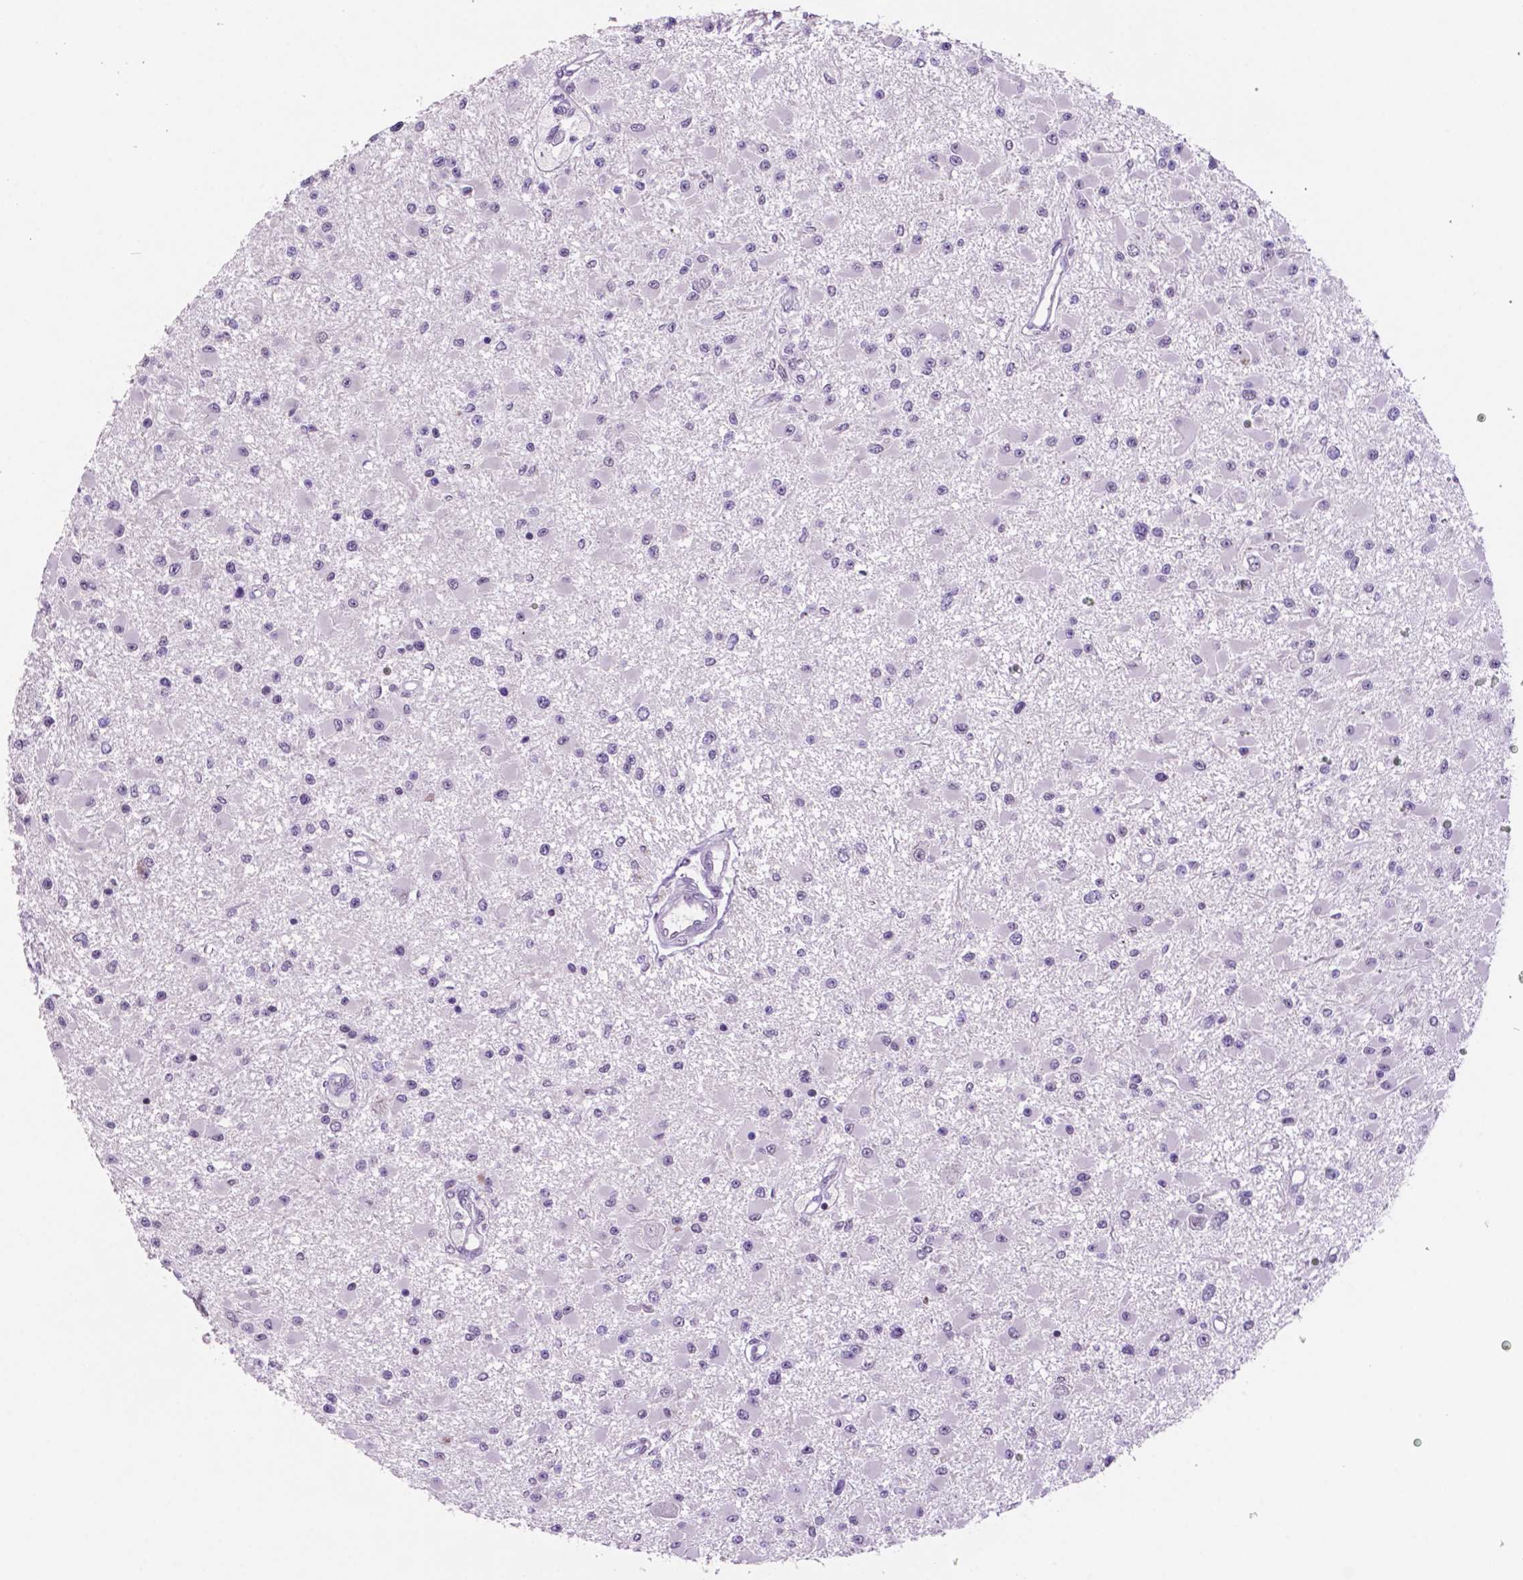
{"staining": {"intensity": "negative", "quantity": "none", "location": "none"}, "tissue": "glioma", "cell_type": "Tumor cells", "image_type": "cancer", "snomed": [{"axis": "morphology", "description": "Glioma, malignant, High grade"}, {"axis": "topography", "description": "Brain"}], "caption": "The histopathology image reveals no significant staining in tumor cells of glioma. (Brightfield microscopy of DAB (3,3'-diaminobenzidine) immunohistochemistry (IHC) at high magnification).", "gene": "NCOR1", "patient": {"sex": "male", "age": 54}}